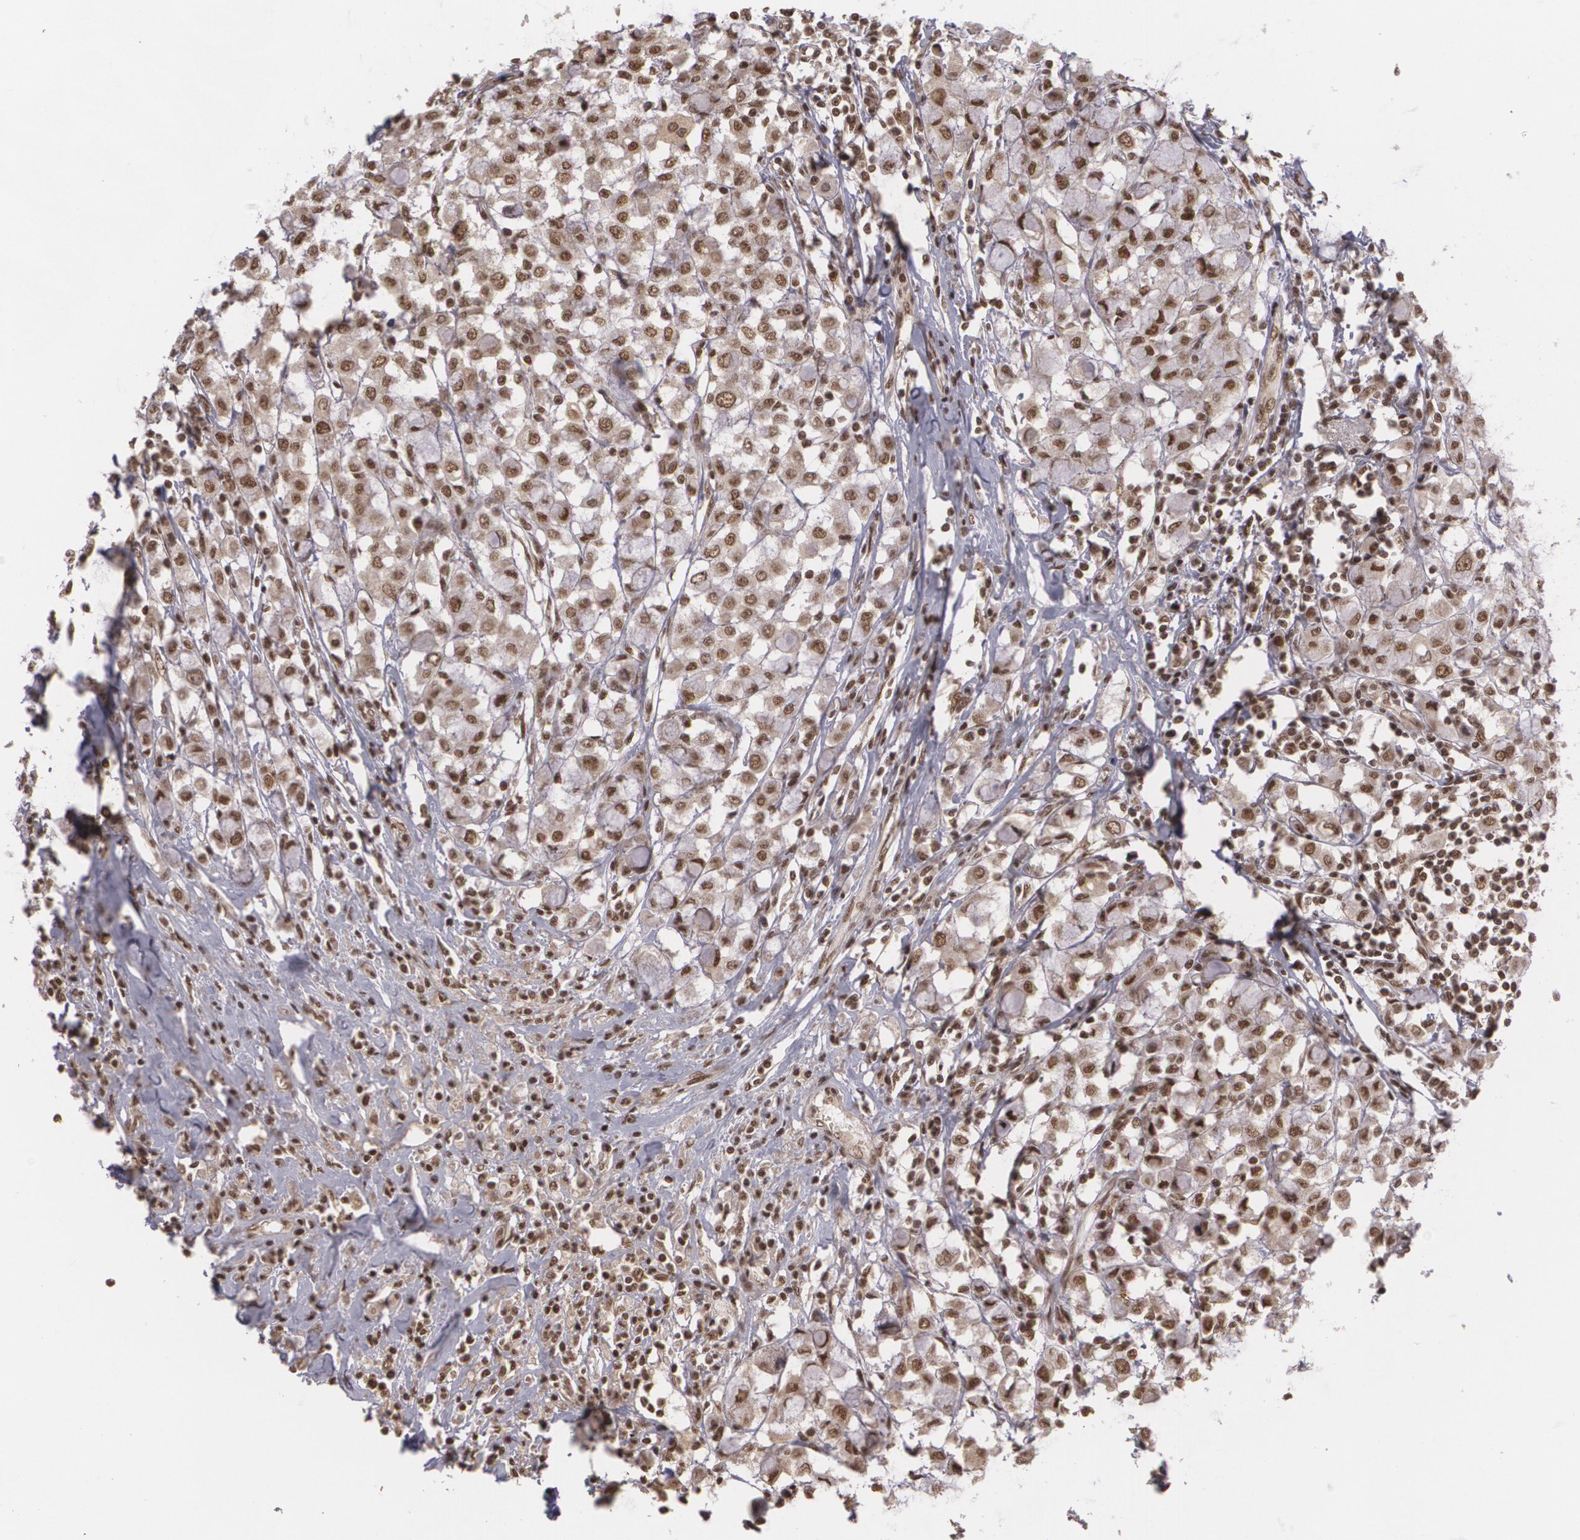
{"staining": {"intensity": "strong", "quantity": ">75%", "location": "nuclear"}, "tissue": "breast cancer", "cell_type": "Tumor cells", "image_type": "cancer", "snomed": [{"axis": "morphology", "description": "Lobular carcinoma"}, {"axis": "topography", "description": "Breast"}], "caption": "Breast lobular carcinoma tissue displays strong nuclear staining in approximately >75% of tumor cells, visualized by immunohistochemistry. (Stains: DAB in brown, nuclei in blue, Microscopy: brightfield microscopy at high magnification).", "gene": "RXRB", "patient": {"sex": "female", "age": 85}}